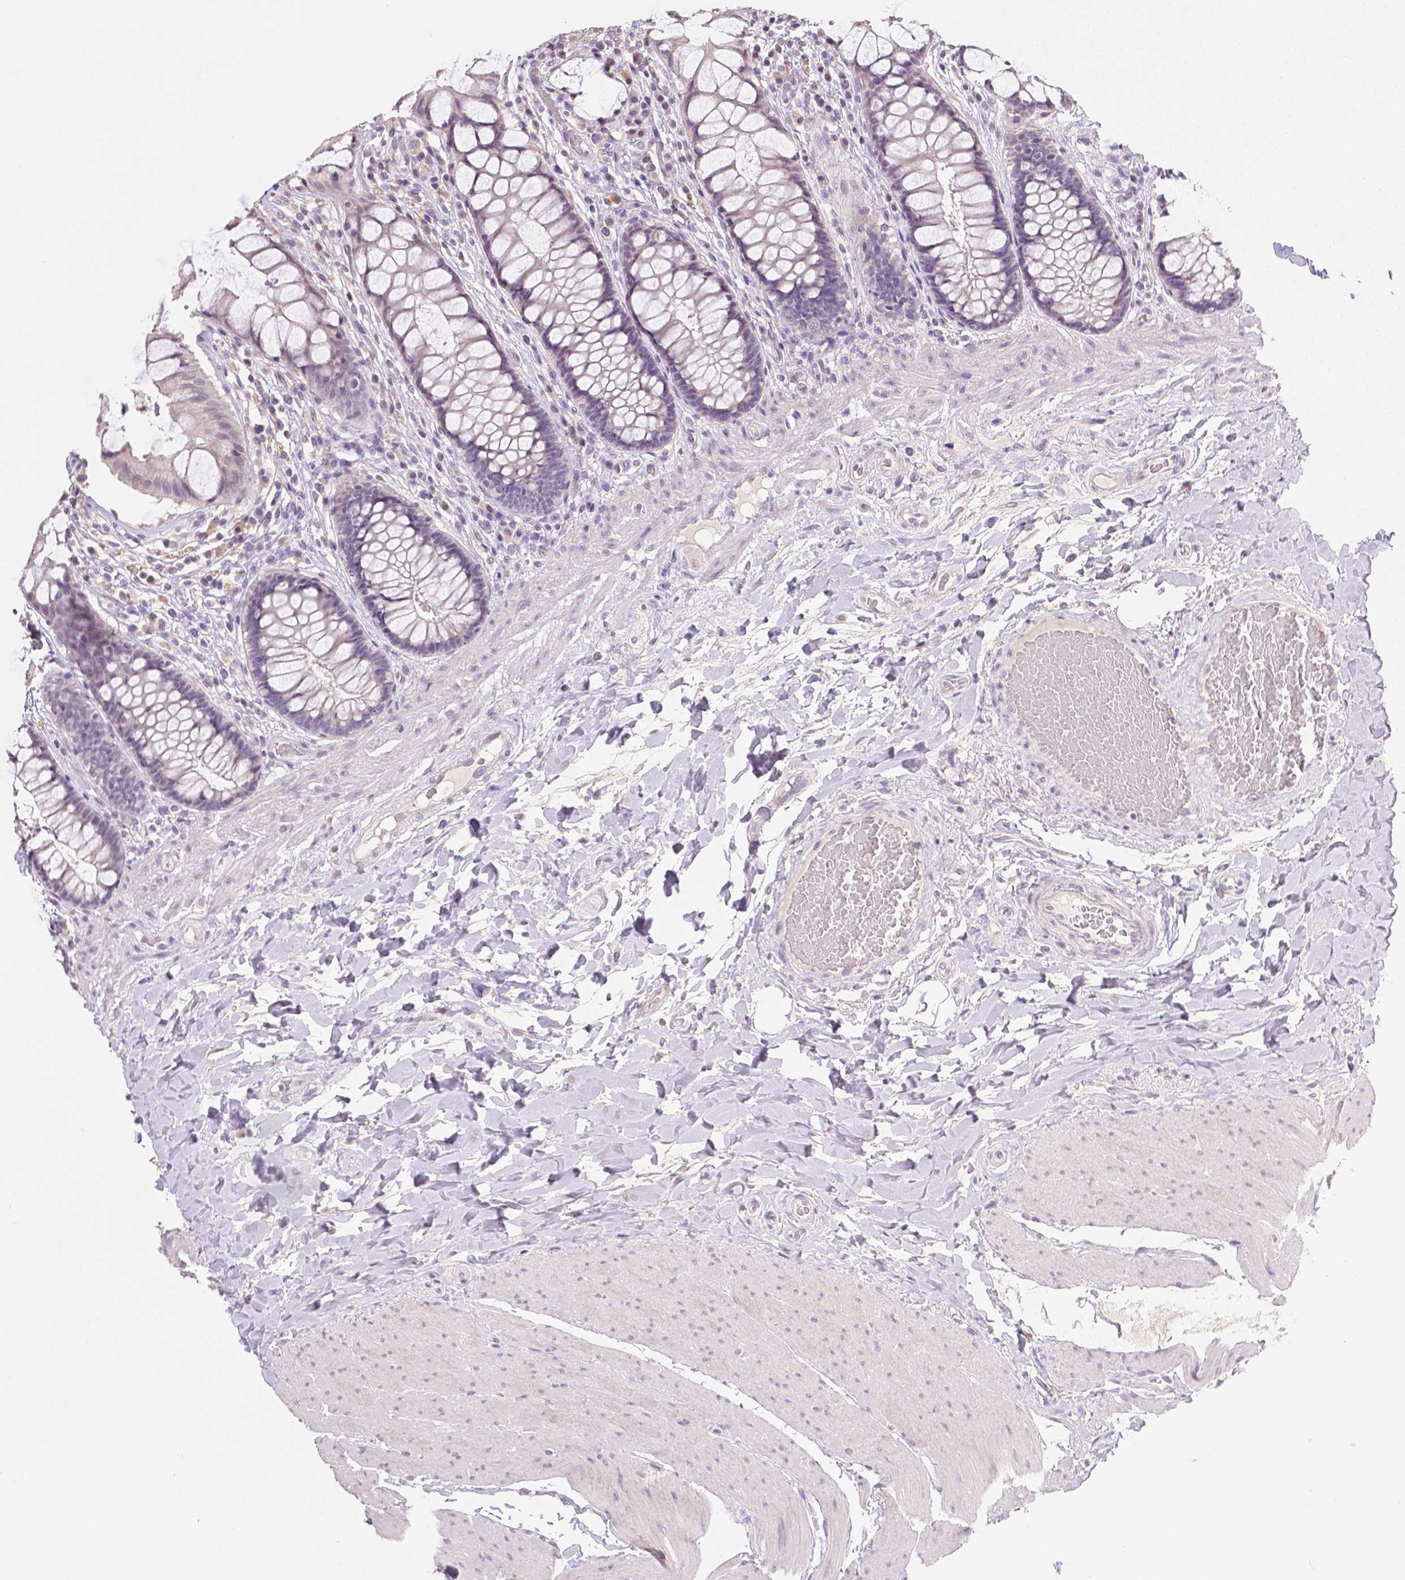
{"staining": {"intensity": "weak", "quantity": "<25%", "location": "cytoplasmic/membranous"}, "tissue": "rectum", "cell_type": "Glandular cells", "image_type": "normal", "snomed": [{"axis": "morphology", "description": "Normal tissue, NOS"}, {"axis": "topography", "description": "Rectum"}], "caption": "Immunohistochemistry photomicrograph of normal human rectum stained for a protein (brown), which exhibits no staining in glandular cells.", "gene": "TGM1", "patient": {"sex": "female", "age": 58}}